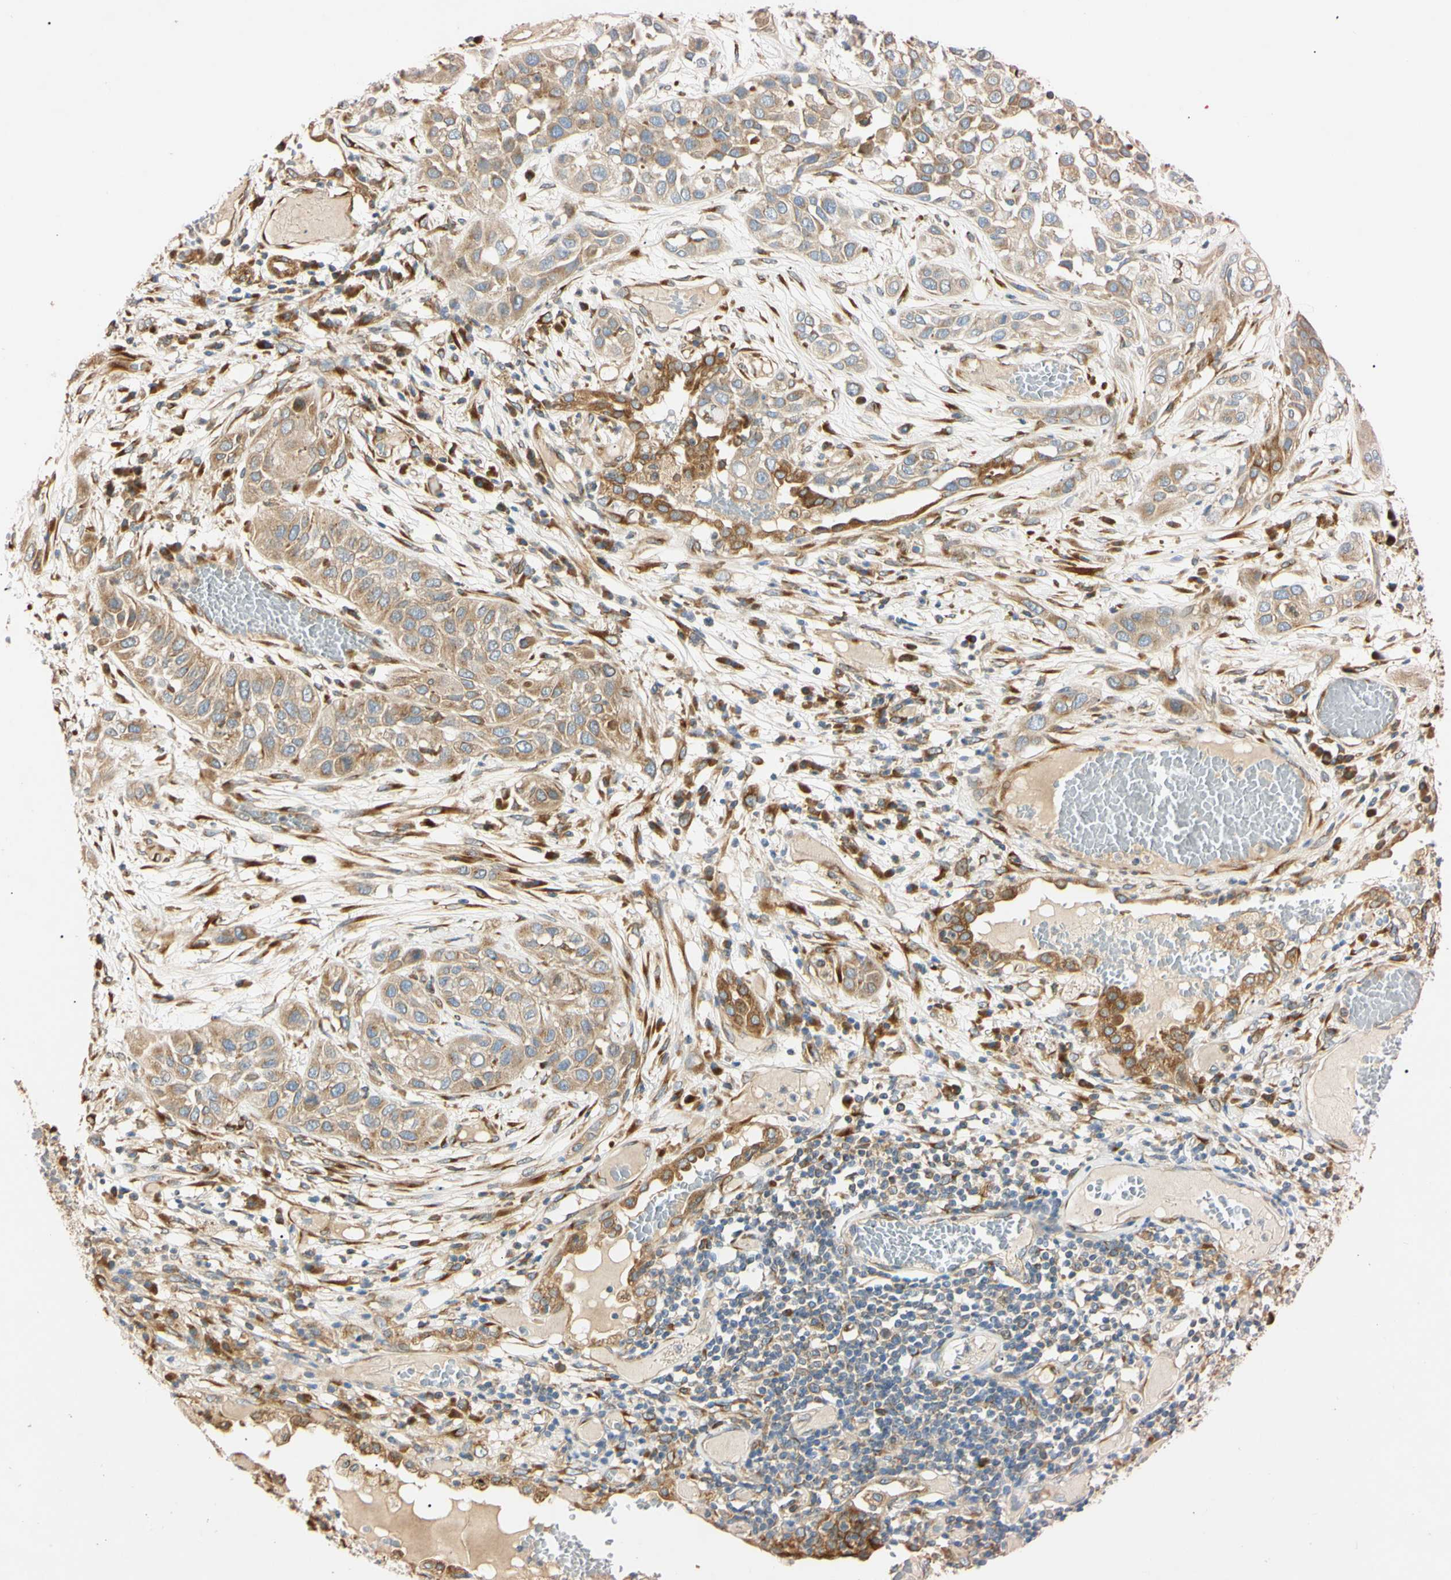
{"staining": {"intensity": "weak", "quantity": ">75%", "location": "cytoplasmic/membranous"}, "tissue": "lung cancer", "cell_type": "Tumor cells", "image_type": "cancer", "snomed": [{"axis": "morphology", "description": "Squamous cell carcinoma, NOS"}, {"axis": "topography", "description": "Lung"}], "caption": "Squamous cell carcinoma (lung) stained with a protein marker exhibits weak staining in tumor cells.", "gene": "IER3IP1", "patient": {"sex": "male", "age": 71}}